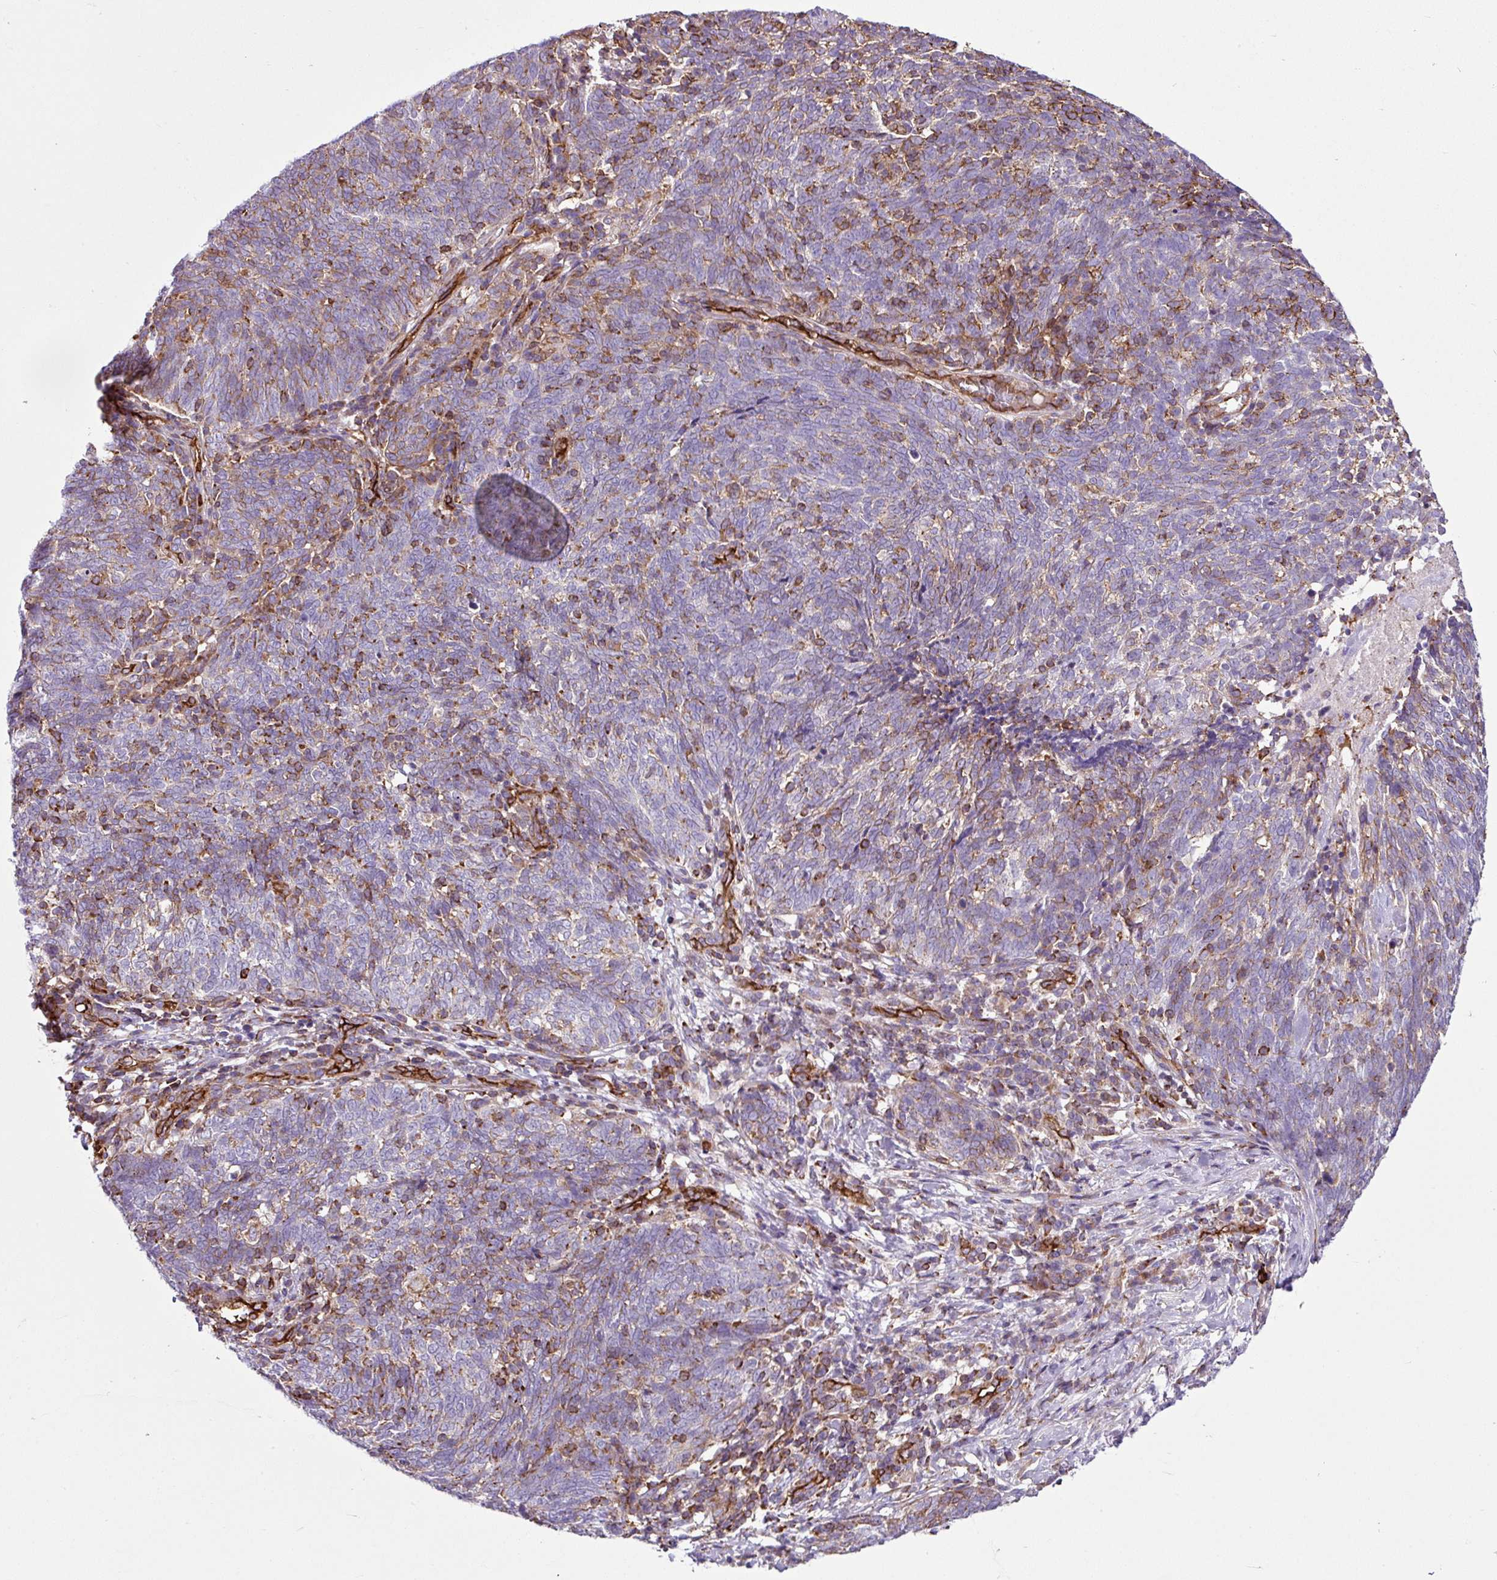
{"staining": {"intensity": "moderate", "quantity": "<25%", "location": "cytoplasmic/membranous"}, "tissue": "lung cancer", "cell_type": "Tumor cells", "image_type": "cancer", "snomed": [{"axis": "morphology", "description": "Squamous cell carcinoma, NOS"}, {"axis": "topography", "description": "Lung"}], "caption": "A low amount of moderate cytoplasmic/membranous positivity is appreciated in approximately <25% of tumor cells in lung cancer tissue. The staining is performed using DAB brown chromogen to label protein expression. The nuclei are counter-stained blue using hematoxylin.", "gene": "EME2", "patient": {"sex": "female", "age": 72}}